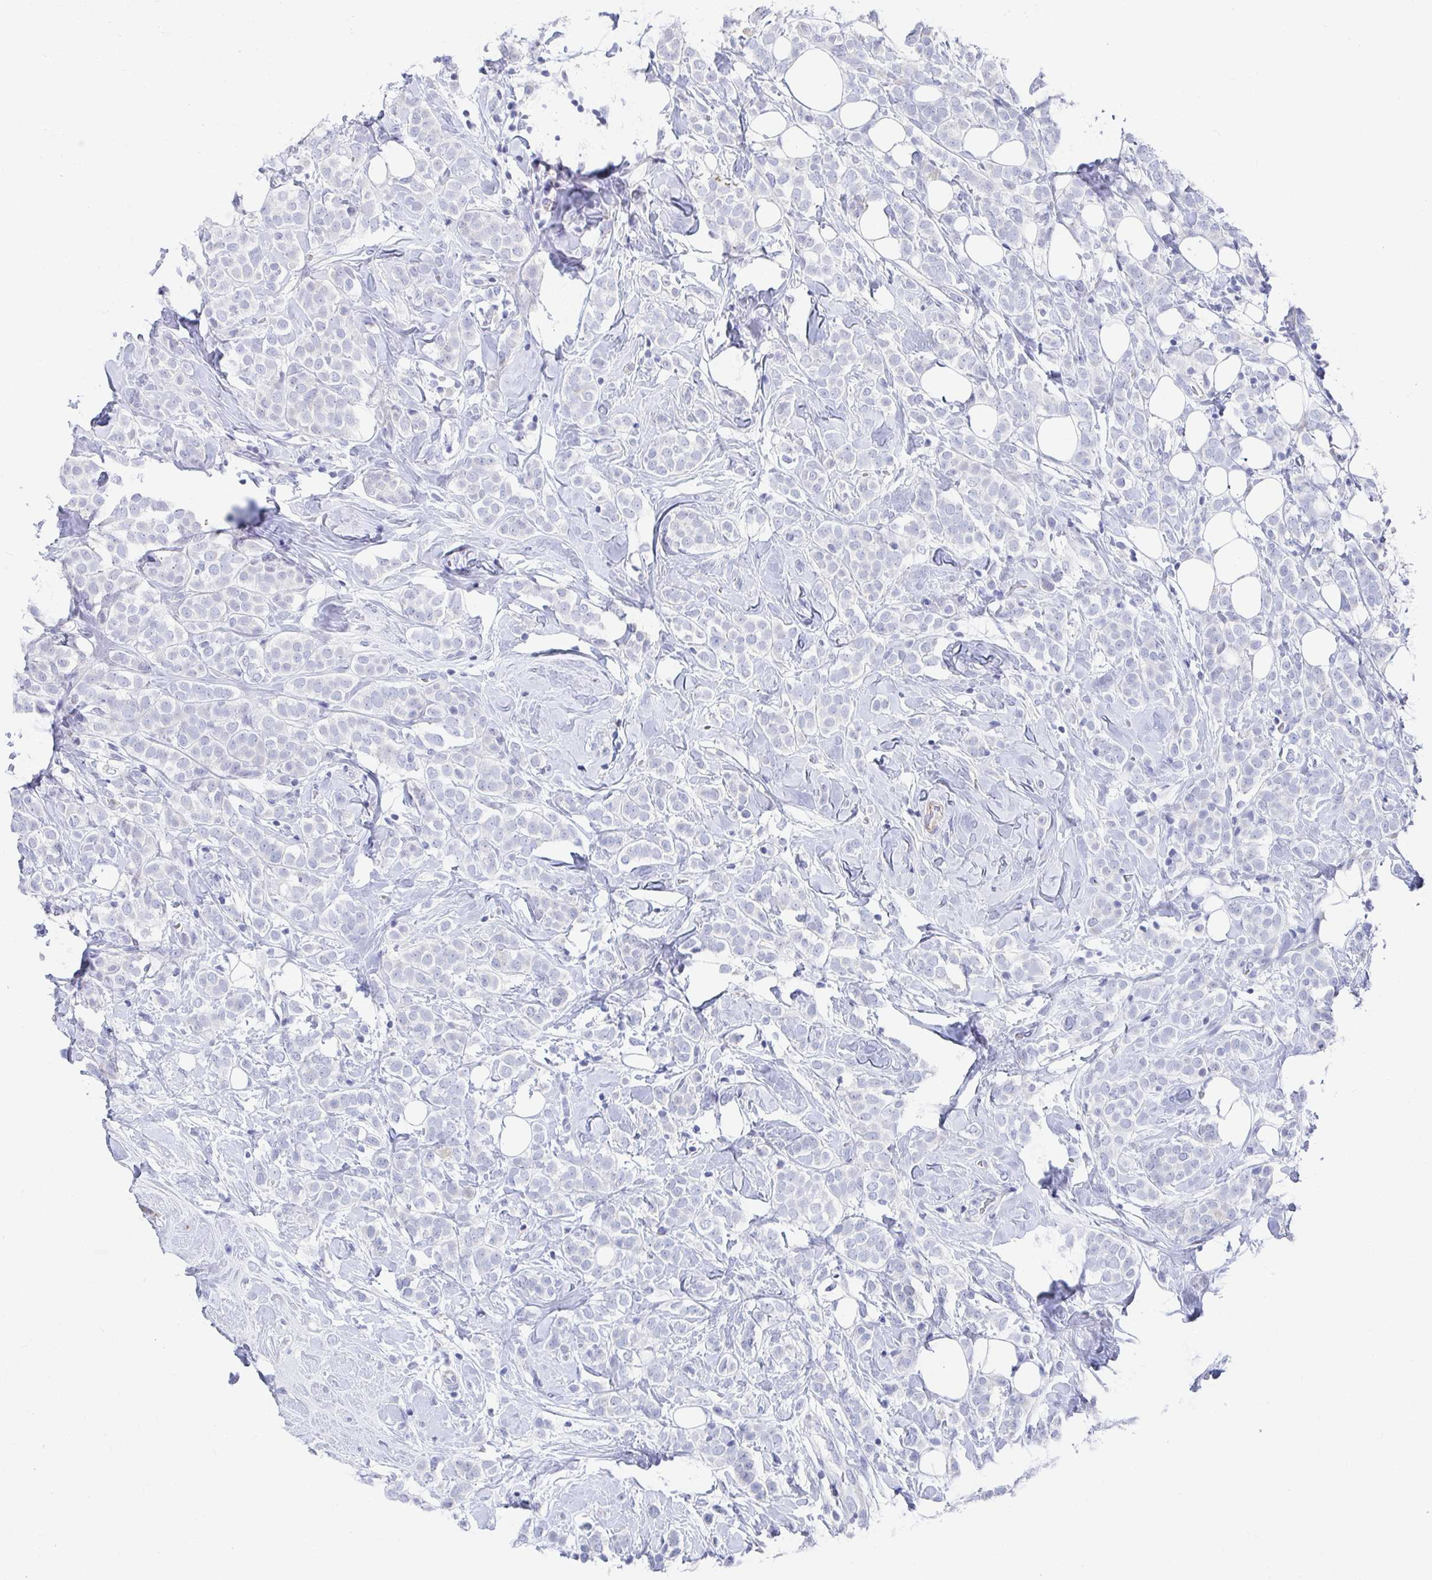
{"staining": {"intensity": "negative", "quantity": "none", "location": "none"}, "tissue": "breast cancer", "cell_type": "Tumor cells", "image_type": "cancer", "snomed": [{"axis": "morphology", "description": "Lobular carcinoma"}, {"axis": "topography", "description": "Breast"}], "caption": "This is an immunohistochemistry micrograph of lobular carcinoma (breast). There is no positivity in tumor cells.", "gene": "ZFP82", "patient": {"sex": "female", "age": 49}}